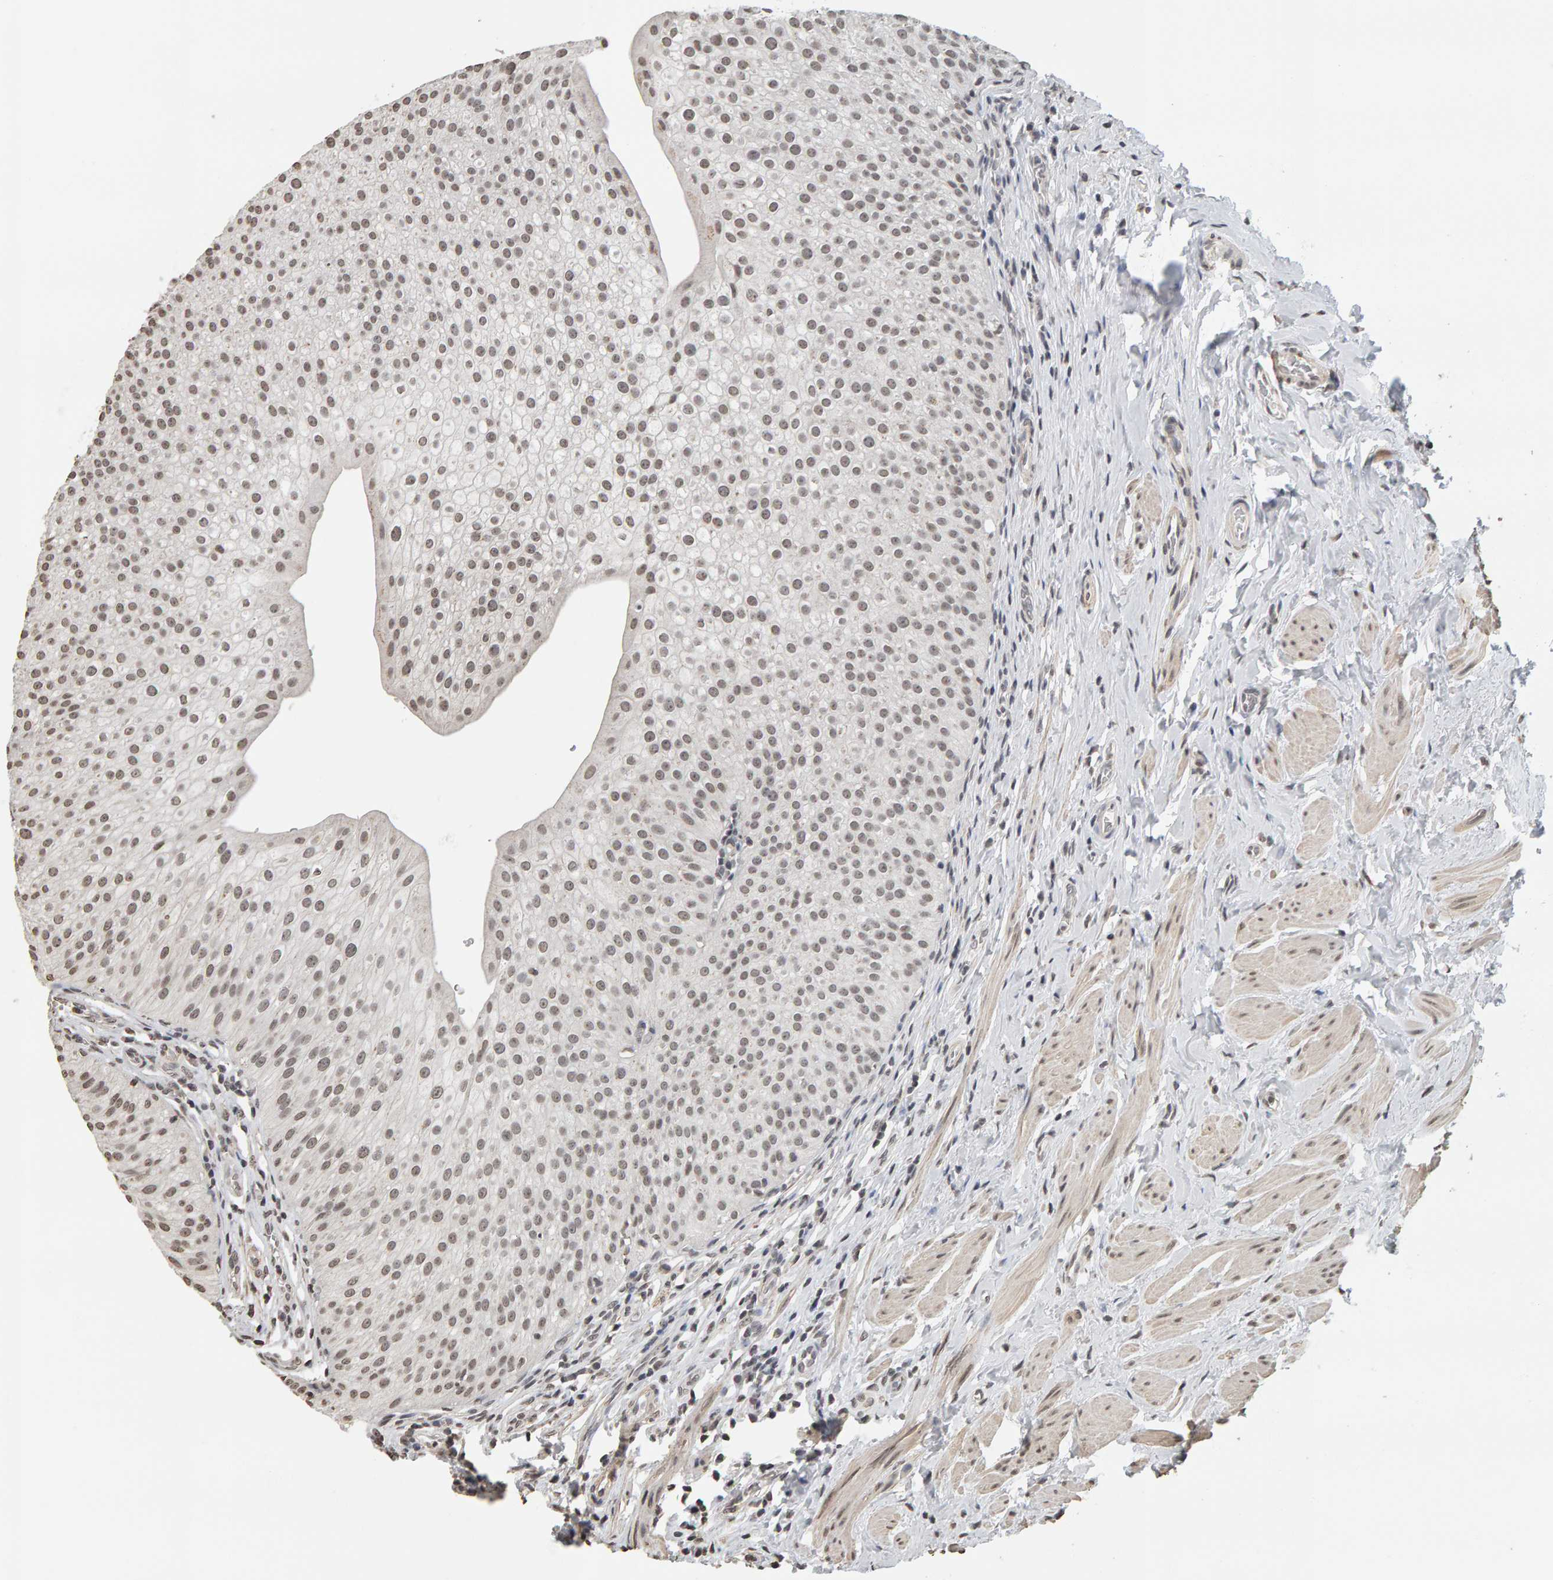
{"staining": {"intensity": "weak", "quantity": ">75%", "location": "nuclear"}, "tissue": "urothelial cancer", "cell_type": "Tumor cells", "image_type": "cancer", "snomed": [{"axis": "morphology", "description": "Normal tissue, NOS"}, {"axis": "morphology", "description": "Urothelial carcinoma, Low grade"}, {"axis": "topography", "description": "Smooth muscle"}, {"axis": "topography", "description": "Urinary bladder"}], "caption": "Urothelial cancer stained with DAB immunohistochemistry exhibits low levels of weak nuclear staining in approximately >75% of tumor cells.", "gene": "AFF4", "patient": {"sex": "male", "age": 60}}